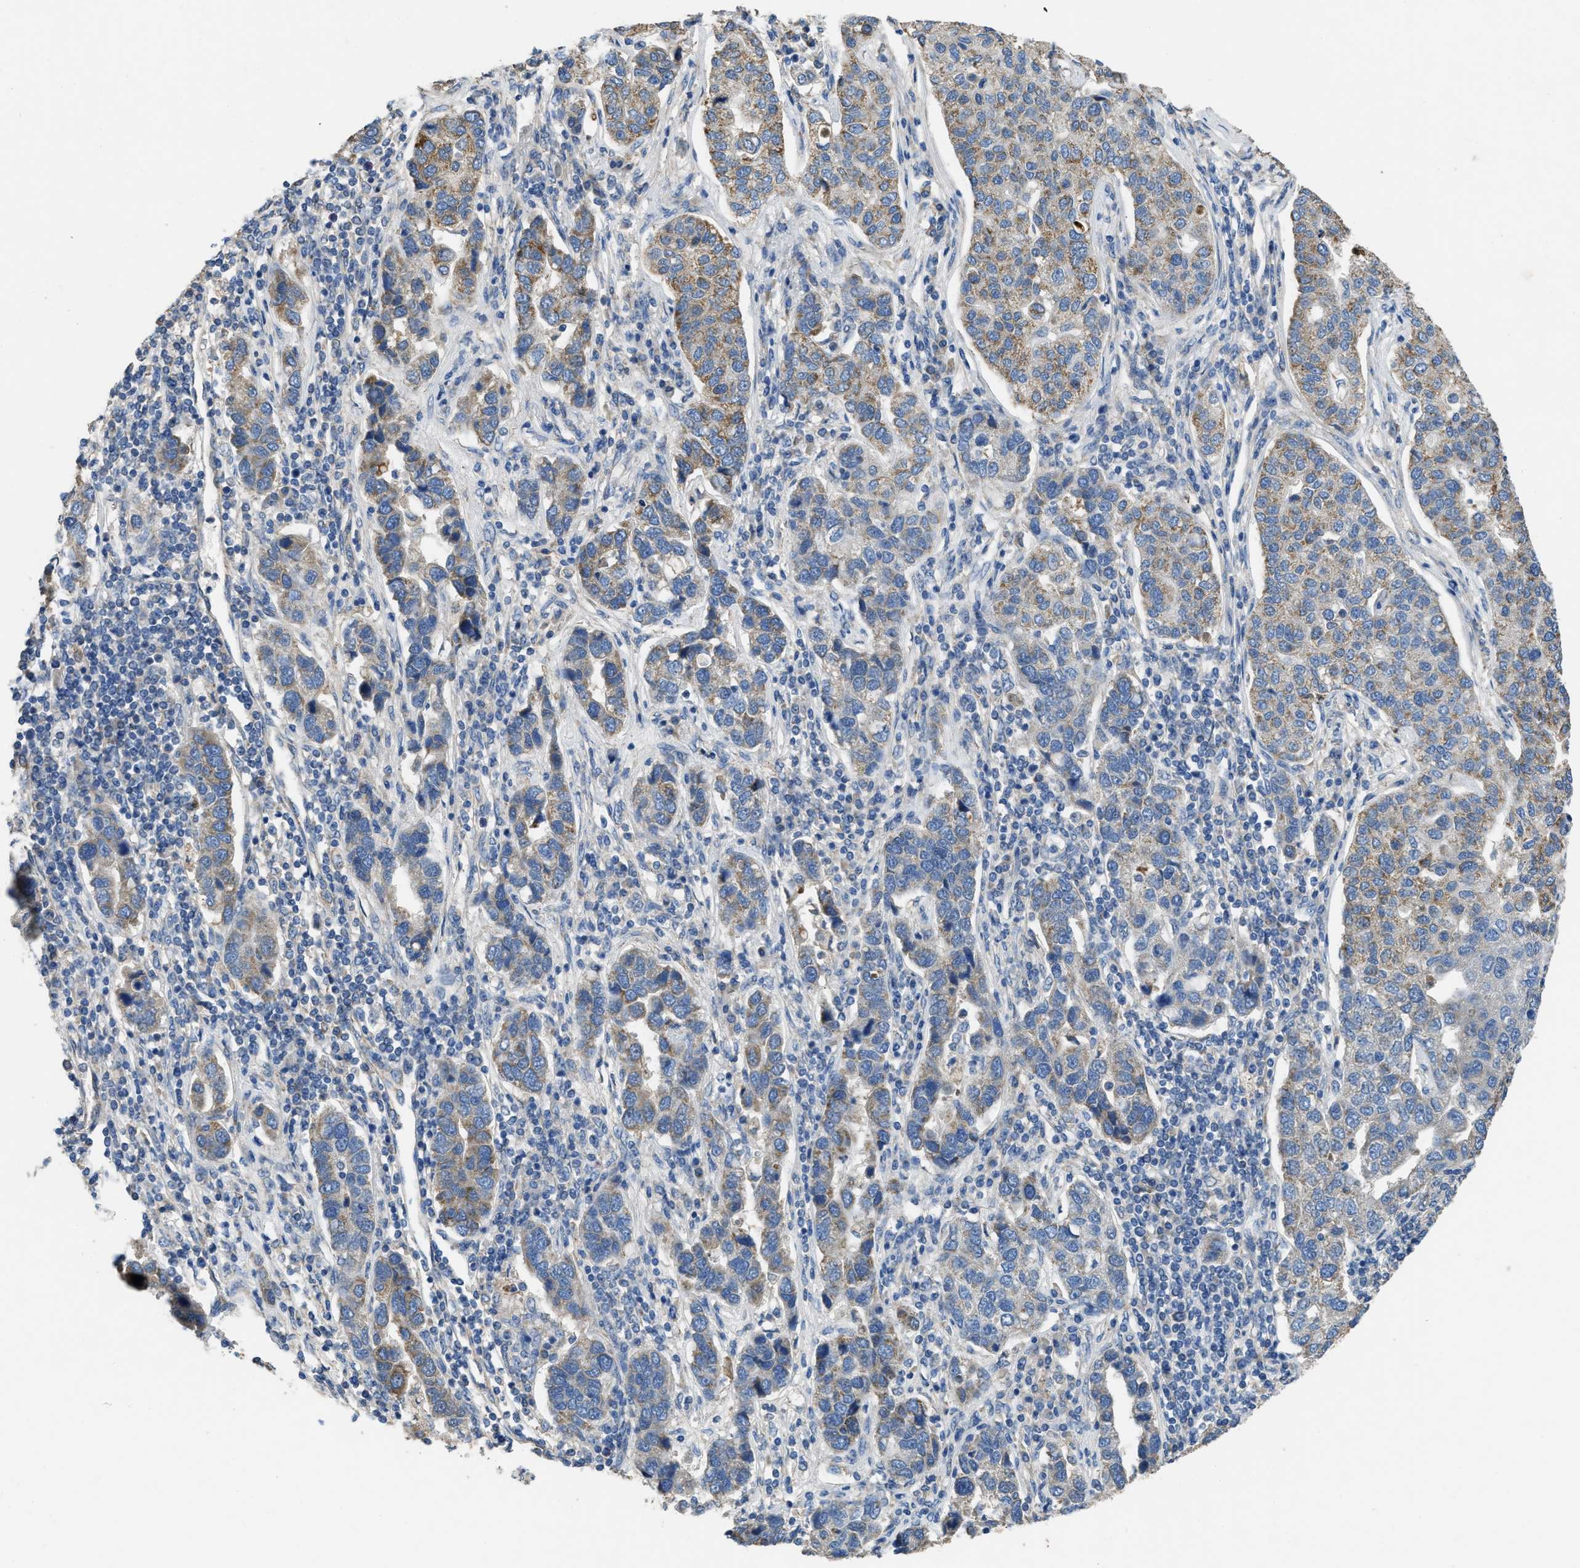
{"staining": {"intensity": "moderate", "quantity": ">75%", "location": "cytoplasmic/membranous"}, "tissue": "pancreatic cancer", "cell_type": "Tumor cells", "image_type": "cancer", "snomed": [{"axis": "morphology", "description": "Adenocarcinoma, NOS"}, {"axis": "topography", "description": "Pancreas"}], "caption": "Adenocarcinoma (pancreatic) stained with a brown dye exhibits moderate cytoplasmic/membranous positive positivity in about >75% of tumor cells.", "gene": "TMEM150A", "patient": {"sex": "female", "age": 61}}